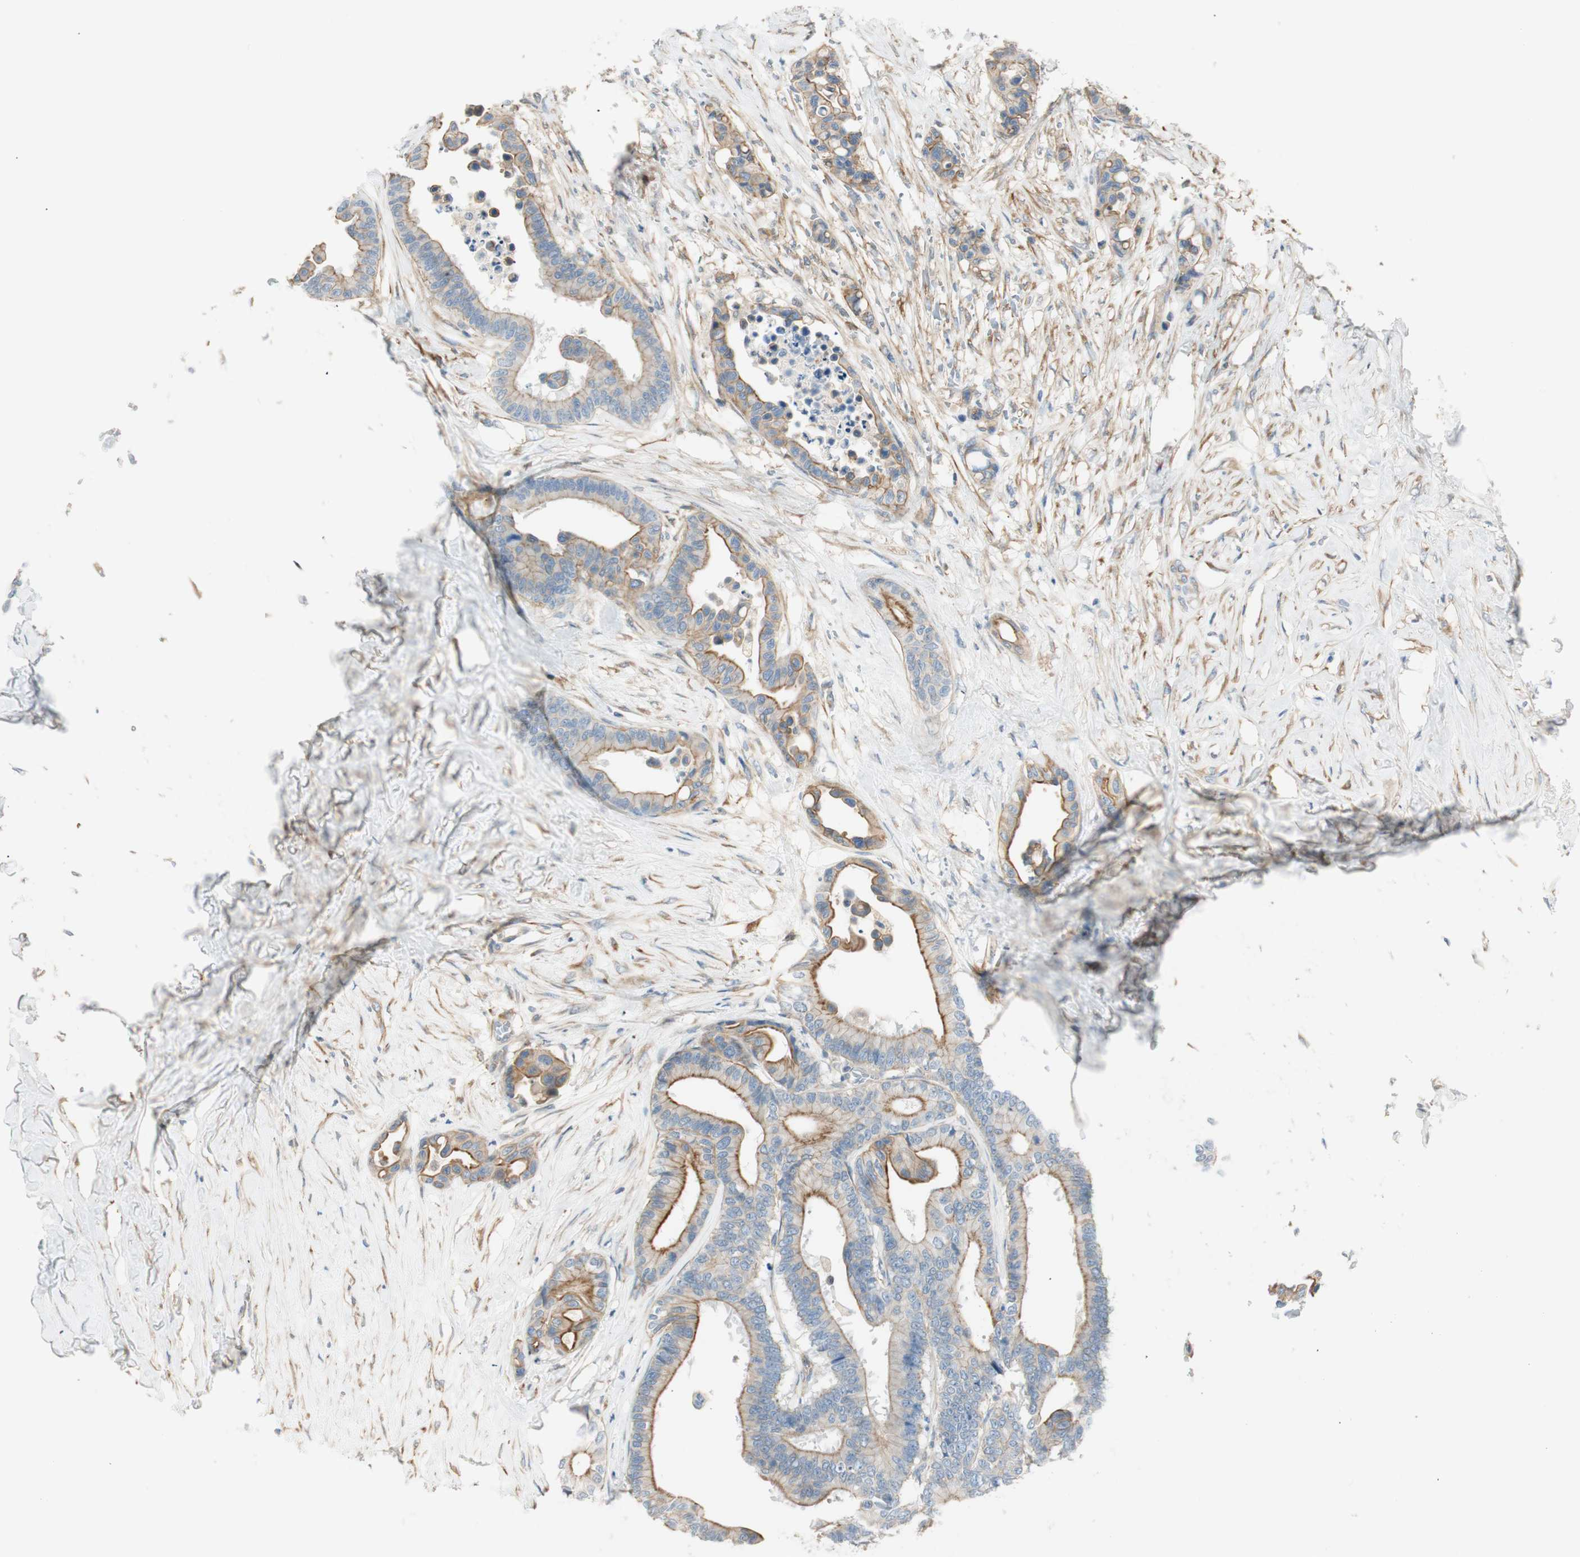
{"staining": {"intensity": "moderate", "quantity": "25%-75%", "location": "cytoplasmic/membranous"}, "tissue": "colorectal cancer", "cell_type": "Tumor cells", "image_type": "cancer", "snomed": [{"axis": "morphology", "description": "Normal tissue, NOS"}, {"axis": "morphology", "description": "Adenocarcinoma, NOS"}, {"axis": "topography", "description": "Colon"}], "caption": "Adenocarcinoma (colorectal) stained with immunohistochemistry shows moderate cytoplasmic/membranous expression in about 25%-75% of tumor cells.", "gene": "CDK3", "patient": {"sex": "male", "age": 82}}